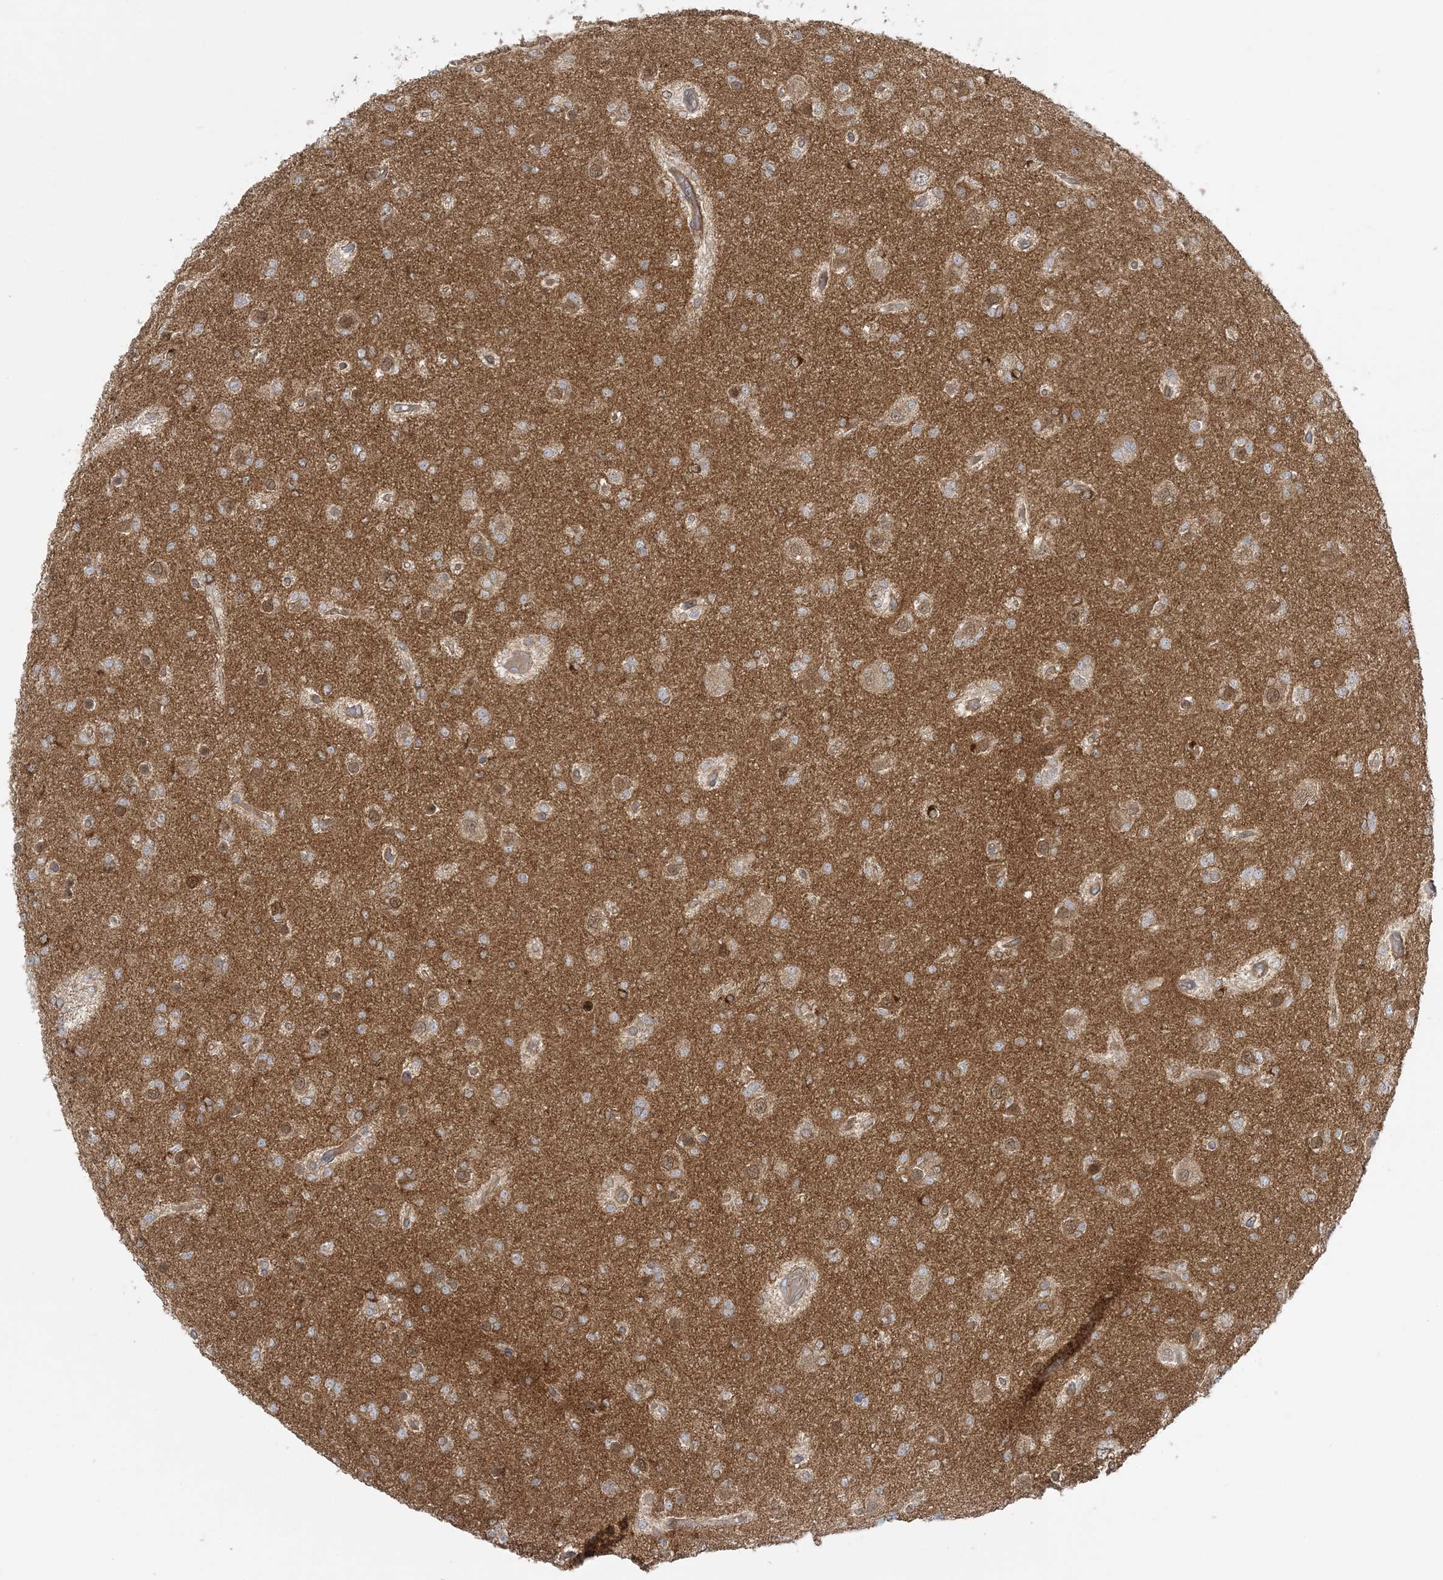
{"staining": {"intensity": "negative", "quantity": "none", "location": "none"}, "tissue": "glioma", "cell_type": "Tumor cells", "image_type": "cancer", "snomed": [{"axis": "morphology", "description": "Glioma, malignant, Low grade"}, {"axis": "topography", "description": "Brain"}], "caption": "Micrograph shows no significant protein staining in tumor cells of glioma.", "gene": "STAM", "patient": {"sex": "female", "age": 22}}